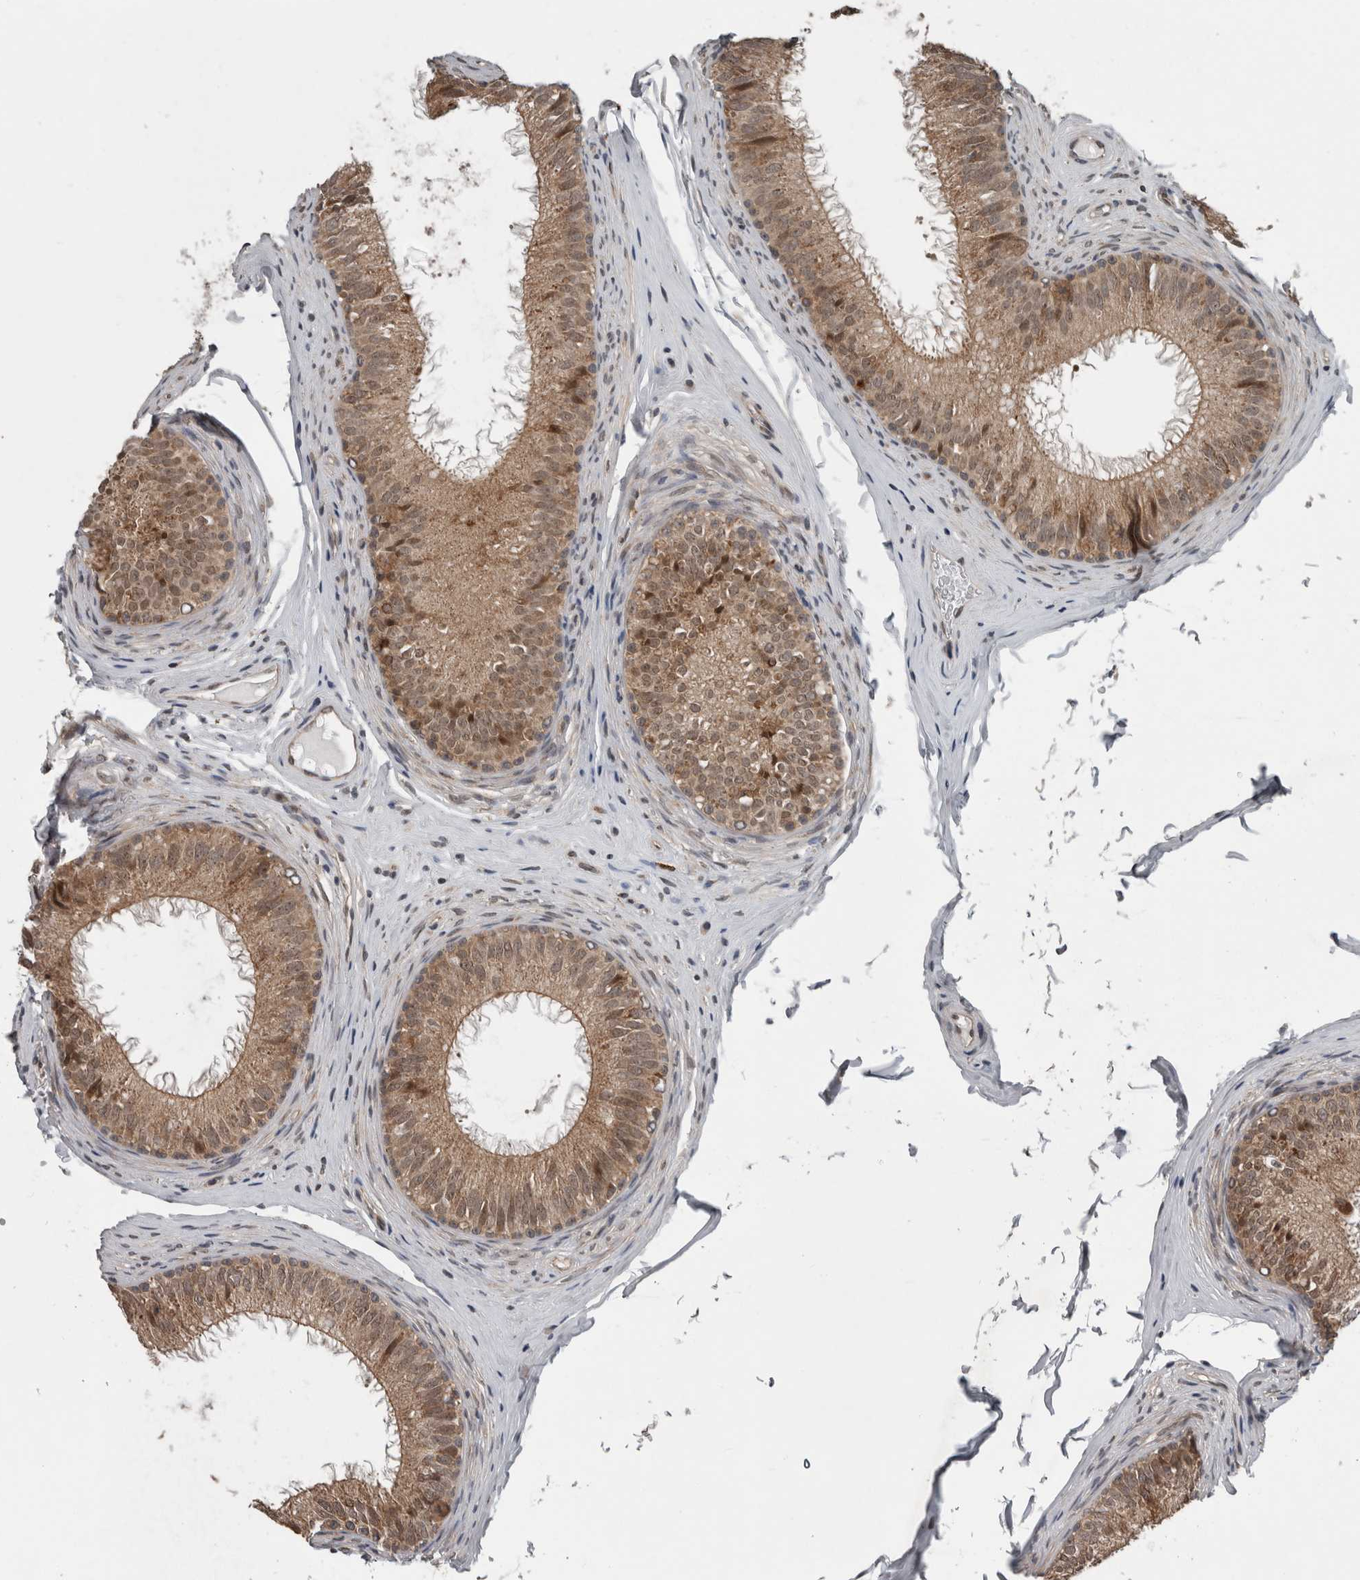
{"staining": {"intensity": "moderate", "quantity": ">75%", "location": "cytoplasmic/membranous,nuclear"}, "tissue": "epididymis", "cell_type": "Glandular cells", "image_type": "normal", "snomed": [{"axis": "morphology", "description": "Normal tissue, NOS"}, {"axis": "topography", "description": "Epididymis"}], "caption": "Immunohistochemistry (IHC) micrograph of normal human epididymis stained for a protein (brown), which exhibits medium levels of moderate cytoplasmic/membranous,nuclear expression in about >75% of glandular cells.", "gene": "ENY2", "patient": {"sex": "male", "age": 32}}